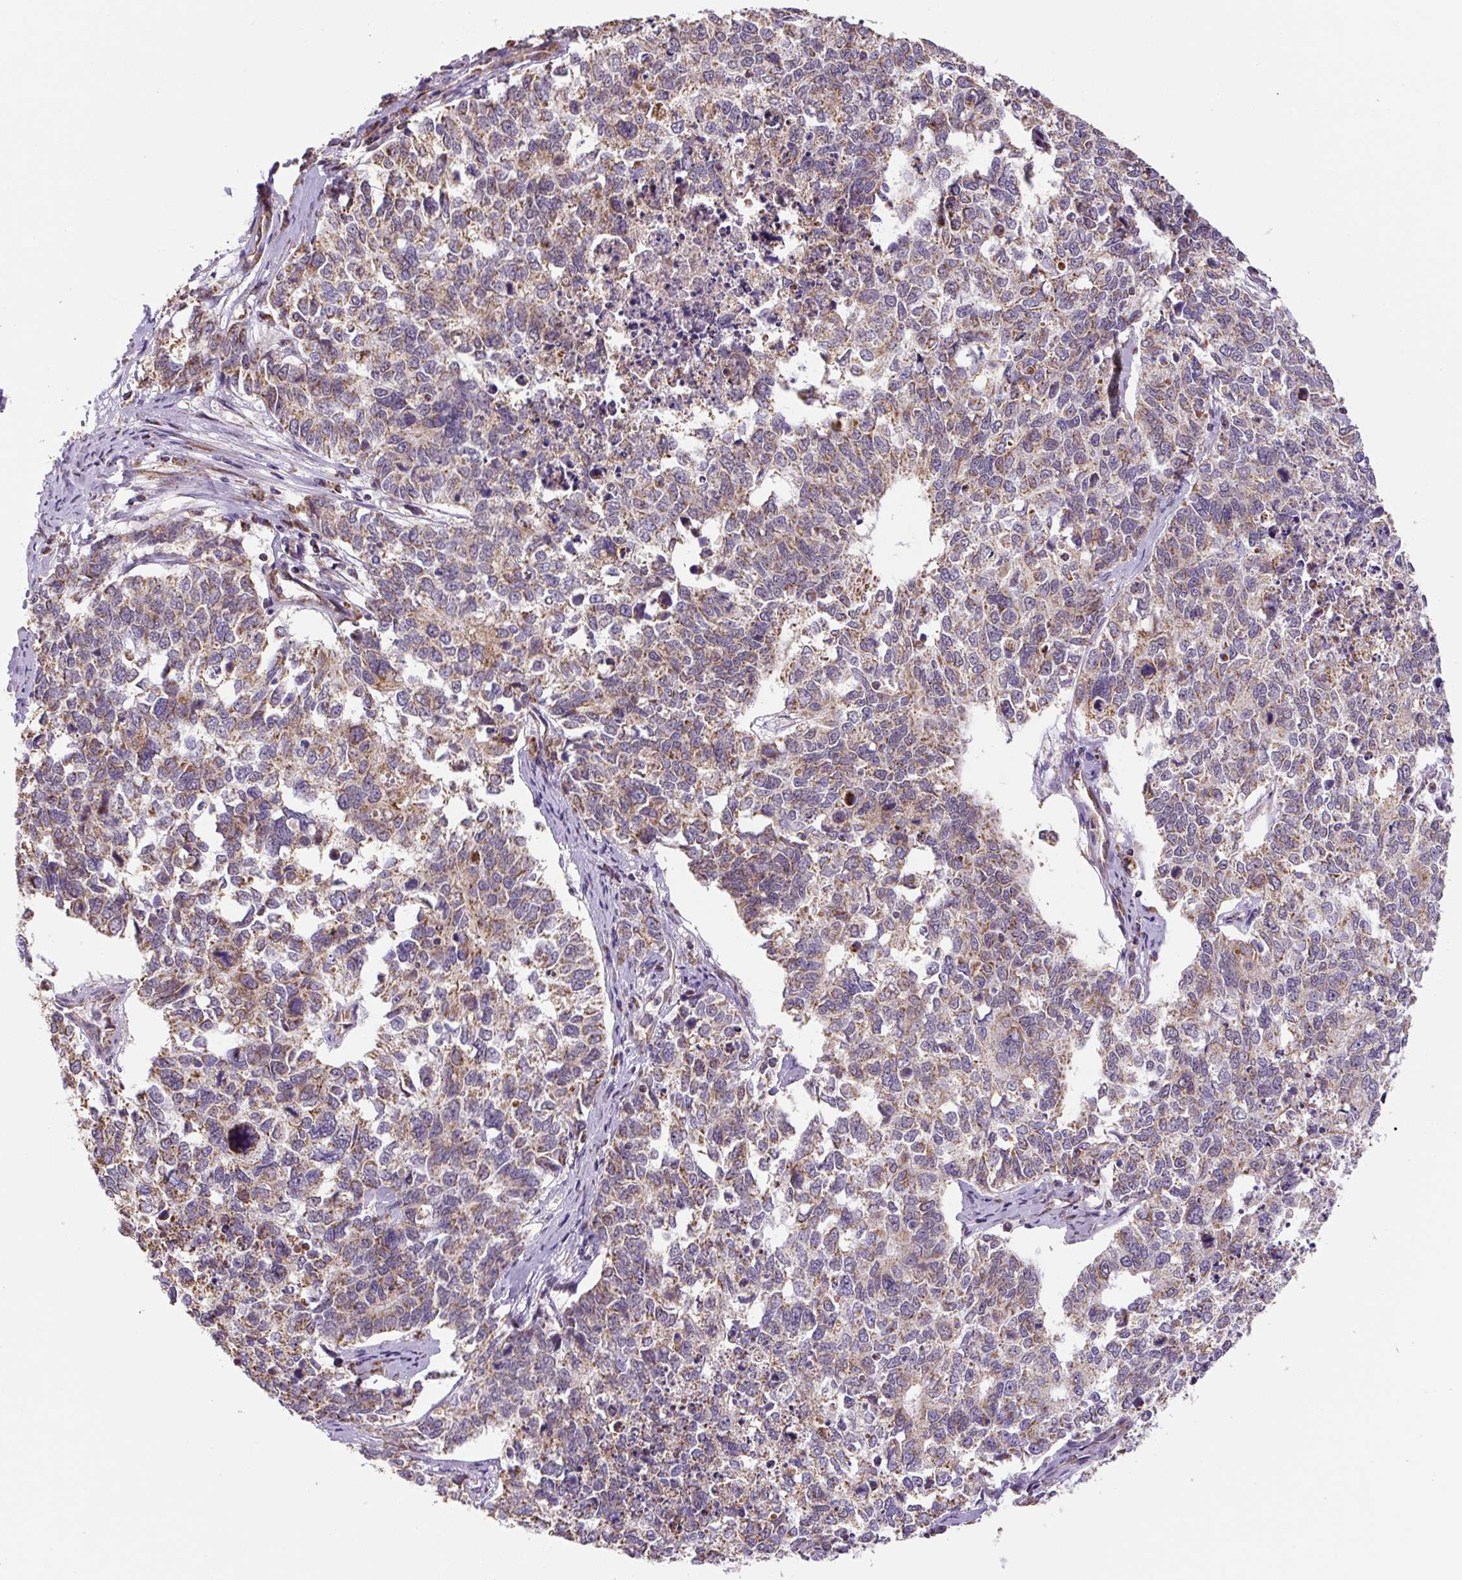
{"staining": {"intensity": "moderate", "quantity": ">75%", "location": "cytoplasmic/membranous"}, "tissue": "cervical cancer", "cell_type": "Tumor cells", "image_type": "cancer", "snomed": [{"axis": "morphology", "description": "Squamous cell carcinoma, NOS"}, {"axis": "topography", "description": "Cervix"}], "caption": "Immunohistochemical staining of human cervical cancer shows medium levels of moderate cytoplasmic/membranous protein positivity in approximately >75% of tumor cells.", "gene": "MFSD9", "patient": {"sex": "female", "age": 63}}